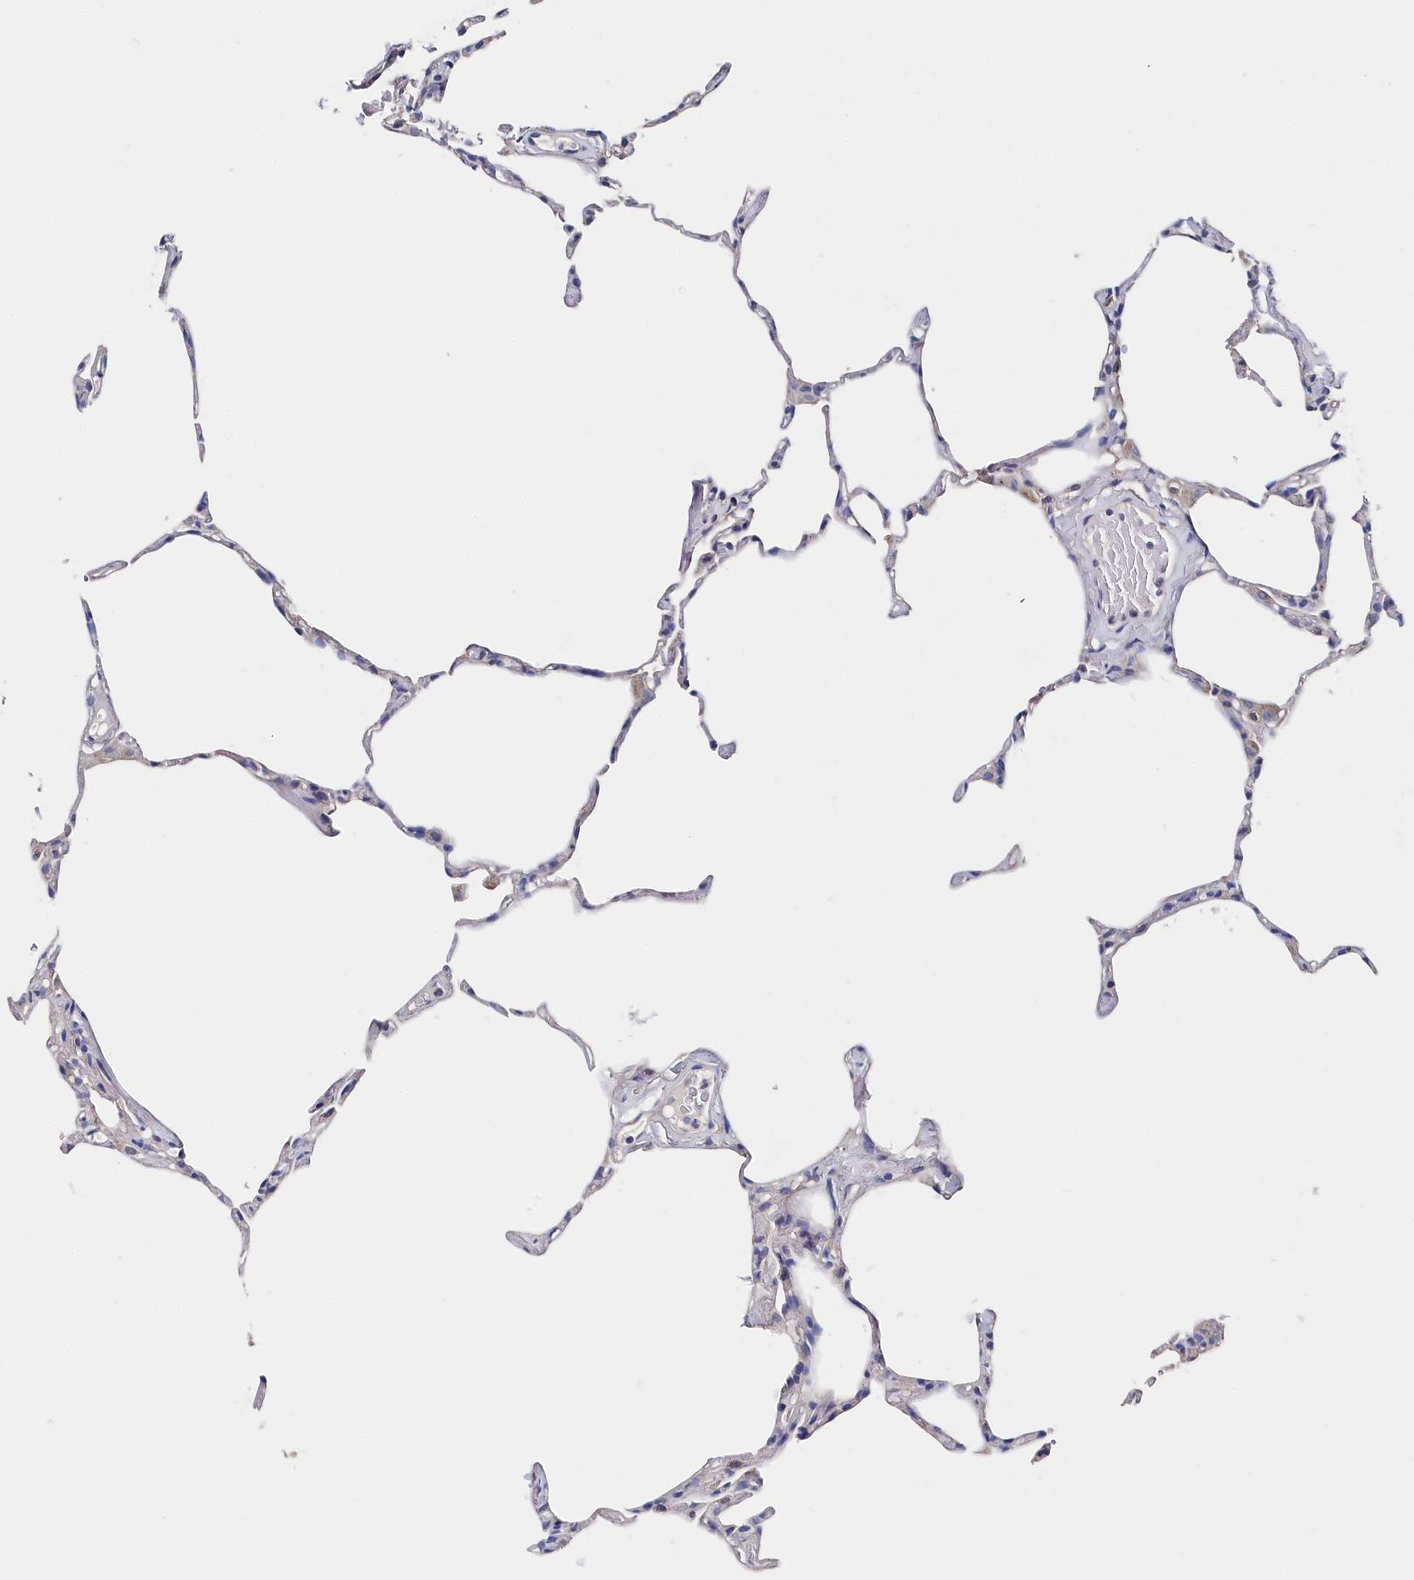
{"staining": {"intensity": "weak", "quantity": "<25%", "location": "cytoplasmic/membranous"}, "tissue": "lung", "cell_type": "Alveolar cells", "image_type": "normal", "snomed": [{"axis": "morphology", "description": "Normal tissue, NOS"}, {"axis": "topography", "description": "Lung"}], "caption": "An immunohistochemistry image of benign lung is shown. There is no staining in alveolar cells of lung.", "gene": "BHMT", "patient": {"sex": "male", "age": 65}}